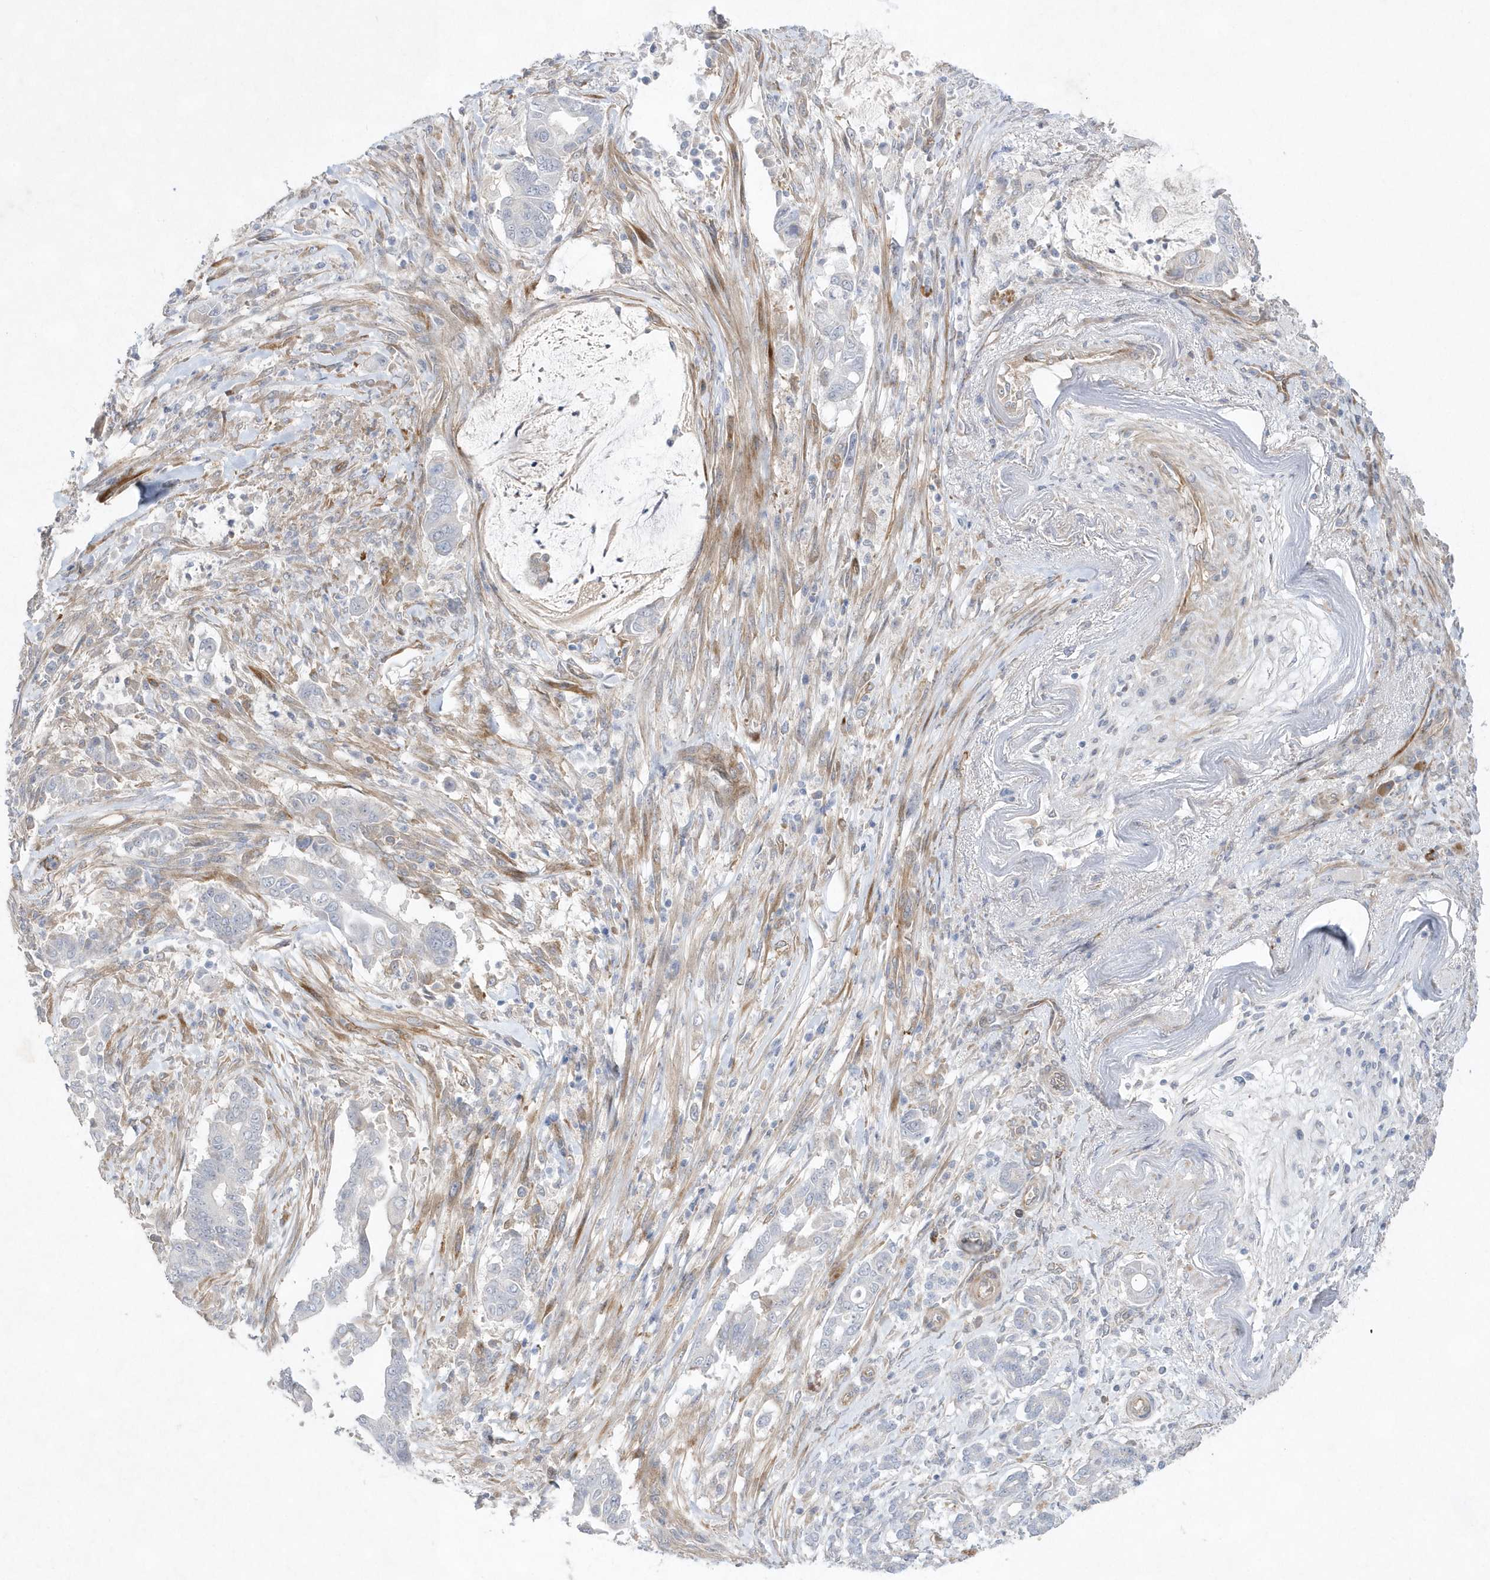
{"staining": {"intensity": "negative", "quantity": "none", "location": "none"}, "tissue": "pancreatic cancer", "cell_type": "Tumor cells", "image_type": "cancer", "snomed": [{"axis": "morphology", "description": "Adenocarcinoma, NOS"}, {"axis": "topography", "description": "Pancreas"}], "caption": "Tumor cells are negative for brown protein staining in adenocarcinoma (pancreatic). (Stains: DAB (3,3'-diaminobenzidine) immunohistochemistry (IHC) with hematoxylin counter stain, Microscopy: brightfield microscopy at high magnification).", "gene": "TMEM132B", "patient": {"sex": "male", "age": 68}}